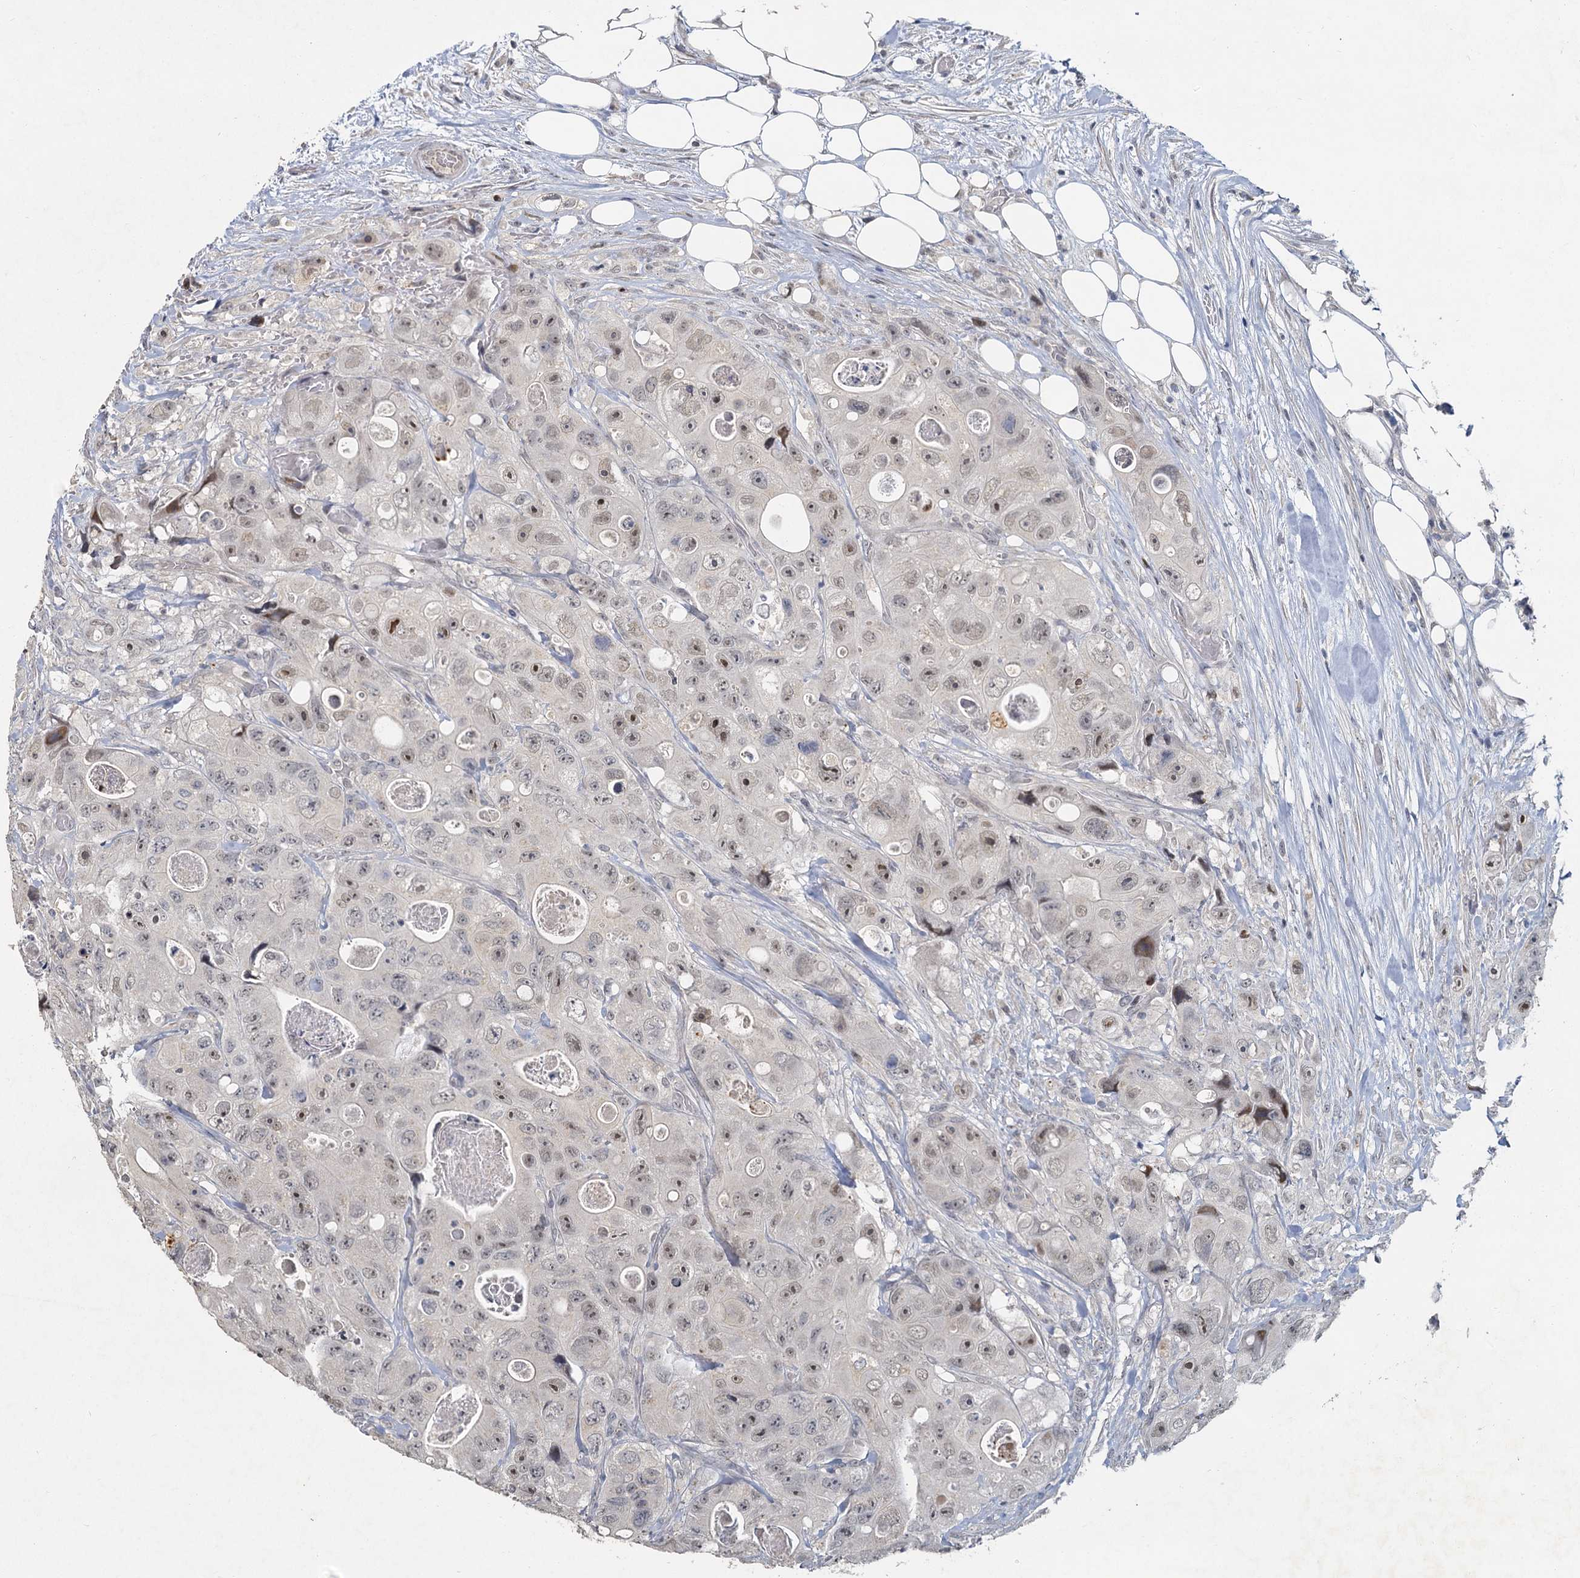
{"staining": {"intensity": "weak", "quantity": "<25%", "location": "nuclear"}, "tissue": "colorectal cancer", "cell_type": "Tumor cells", "image_type": "cancer", "snomed": [{"axis": "morphology", "description": "Adenocarcinoma, NOS"}, {"axis": "topography", "description": "Colon"}], "caption": "This is an immunohistochemistry (IHC) photomicrograph of human adenocarcinoma (colorectal). There is no staining in tumor cells.", "gene": "MUCL1", "patient": {"sex": "female", "age": 46}}